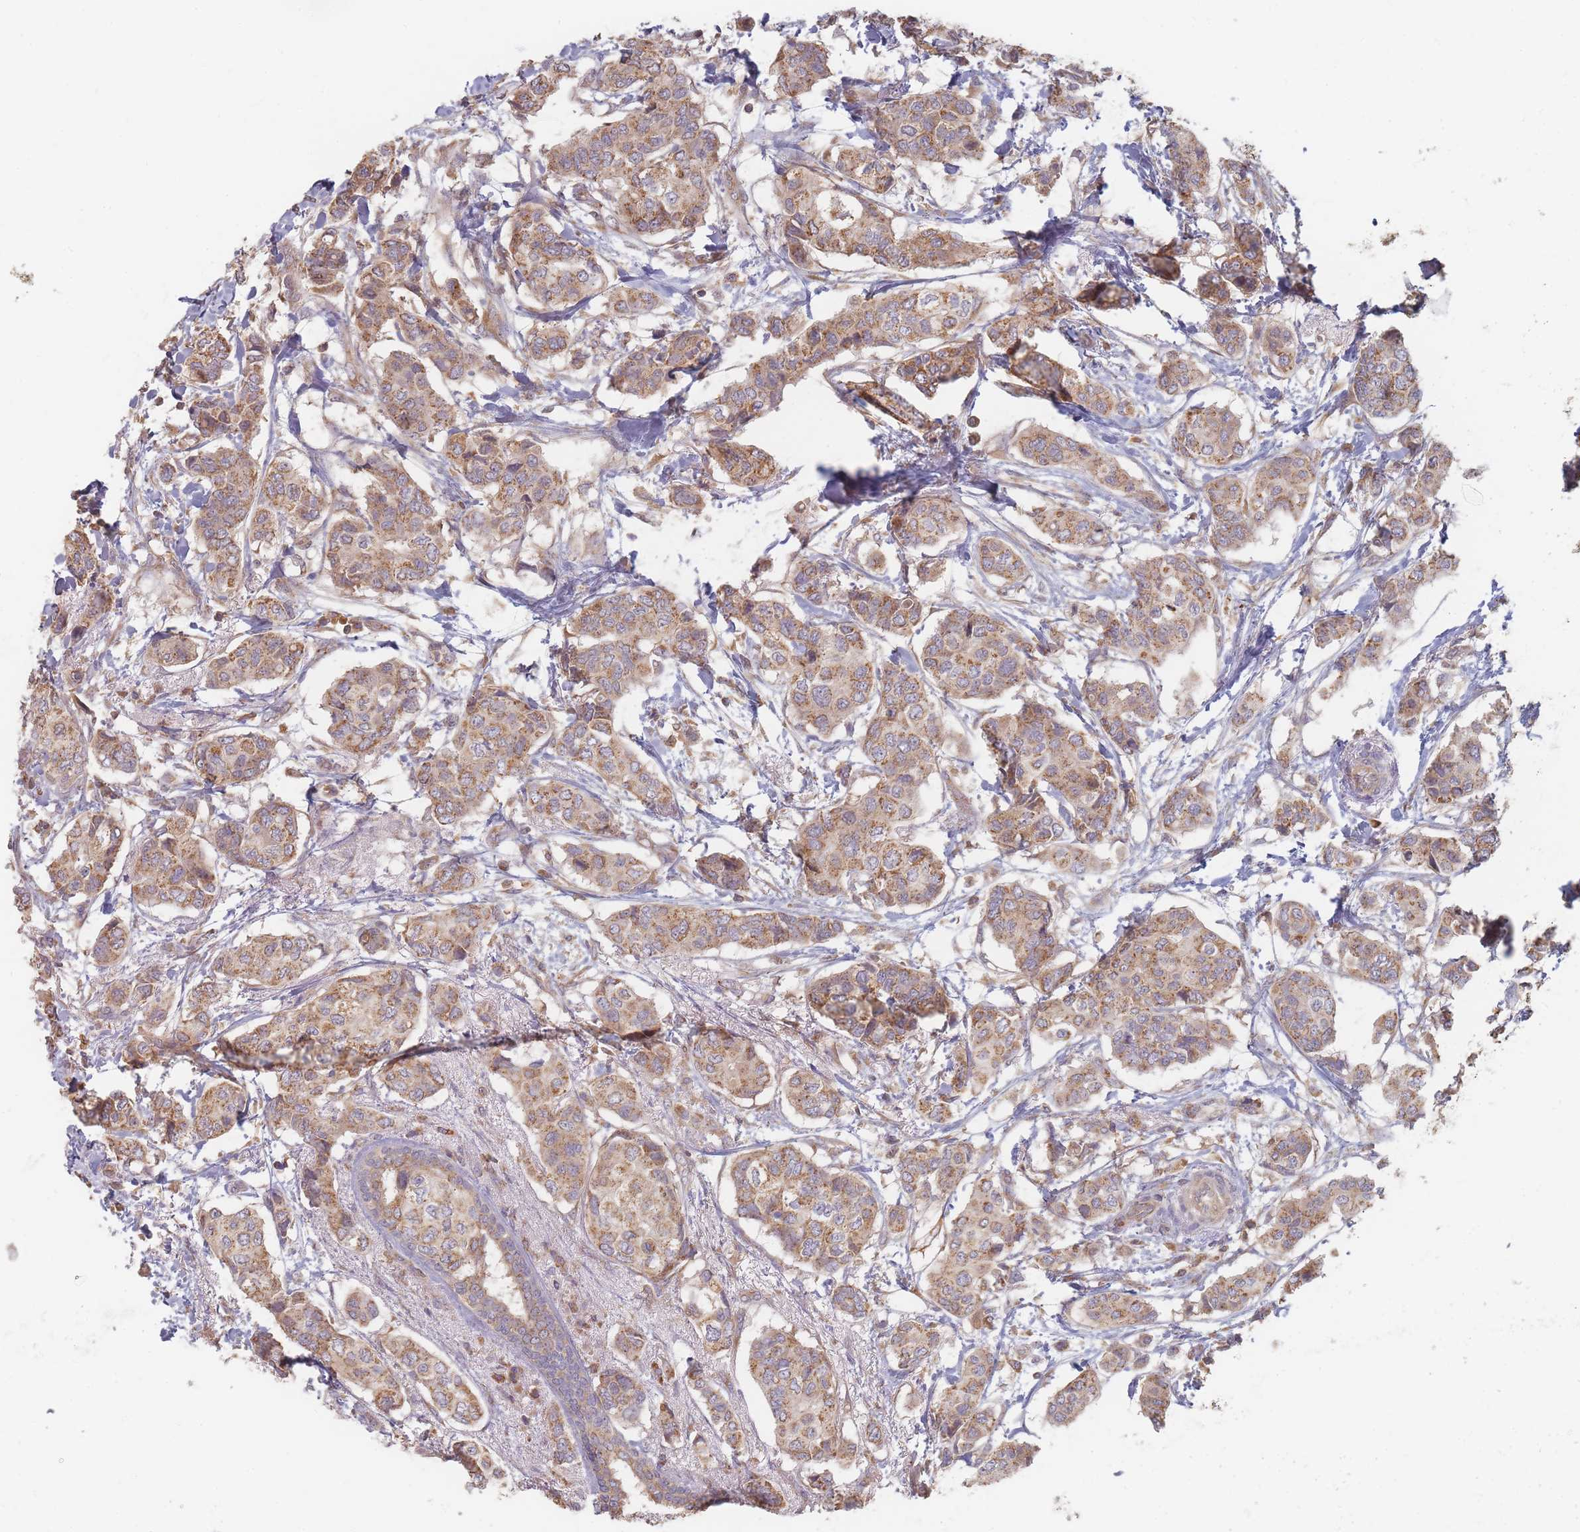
{"staining": {"intensity": "moderate", "quantity": ">75%", "location": "cytoplasmic/membranous"}, "tissue": "breast cancer", "cell_type": "Tumor cells", "image_type": "cancer", "snomed": [{"axis": "morphology", "description": "Lobular carcinoma"}, {"axis": "topography", "description": "Breast"}], "caption": "Breast cancer was stained to show a protein in brown. There is medium levels of moderate cytoplasmic/membranous expression in approximately >75% of tumor cells.", "gene": "SLC35F3", "patient": {"sex": "female", "age": 51}}